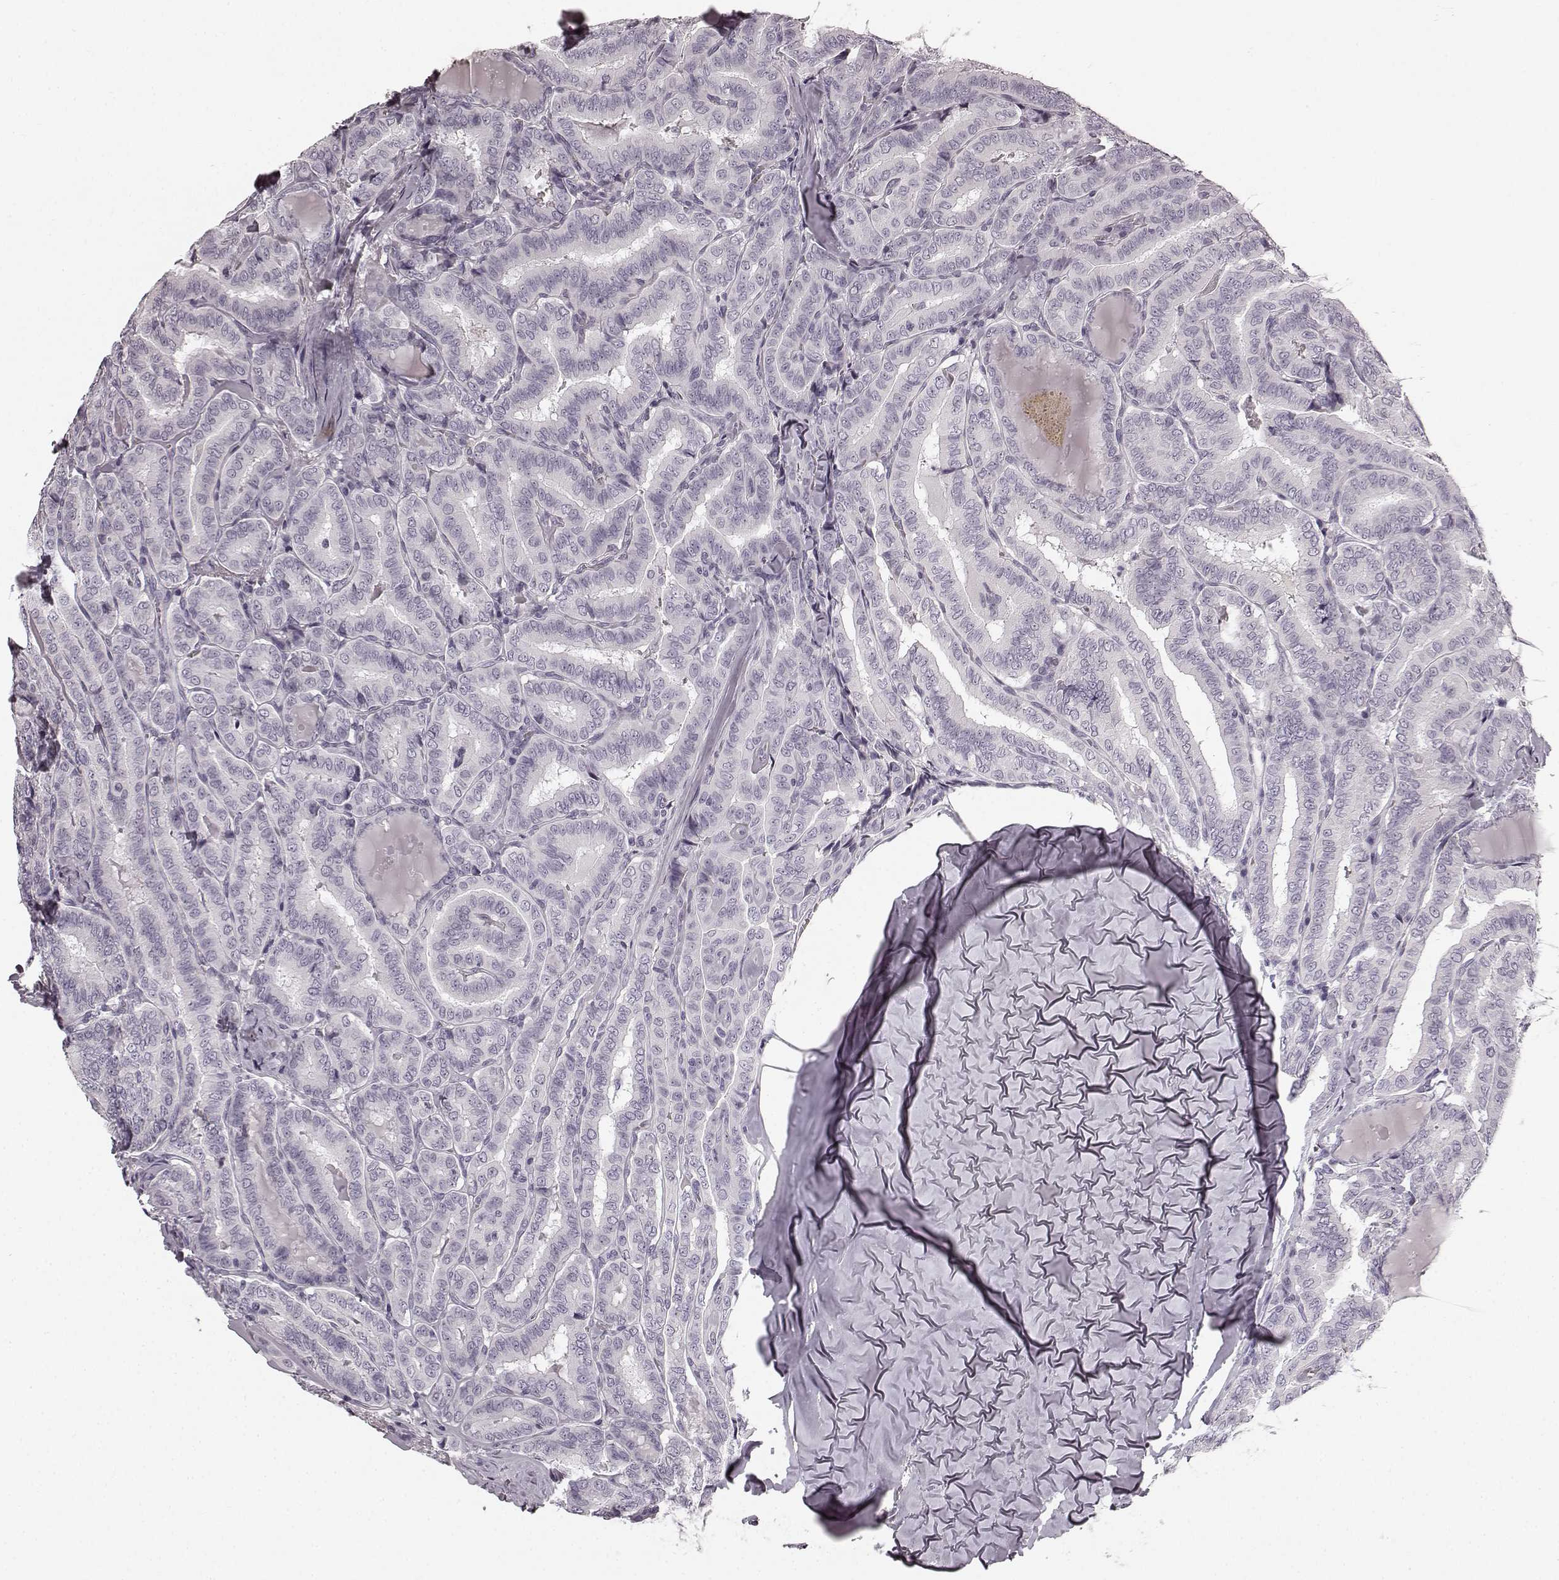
{"staining": {"intensity": "negative", "quantity": "none", "location": "none"}, "tissue": "thyroid cancer", "cell_type": "Tumor cells", "image_type": "cancer", "snomed": [{"axis": "morphology", "description": "Papillary adenocarcinoma, NOS"}, {"axis": "morphology", "description": "Papillary adenoma metastatic"}, {"axis": "topography", "description": "Thyroid gland"}], "caption": "DAB (3,3'-diaminobenzidine) immunohistochemical staining of human thyroid cancer reveals no significant staining in tumor cells.", "gene": "TMPRSS15", "patient": {"sex": "female", "age": 50}}